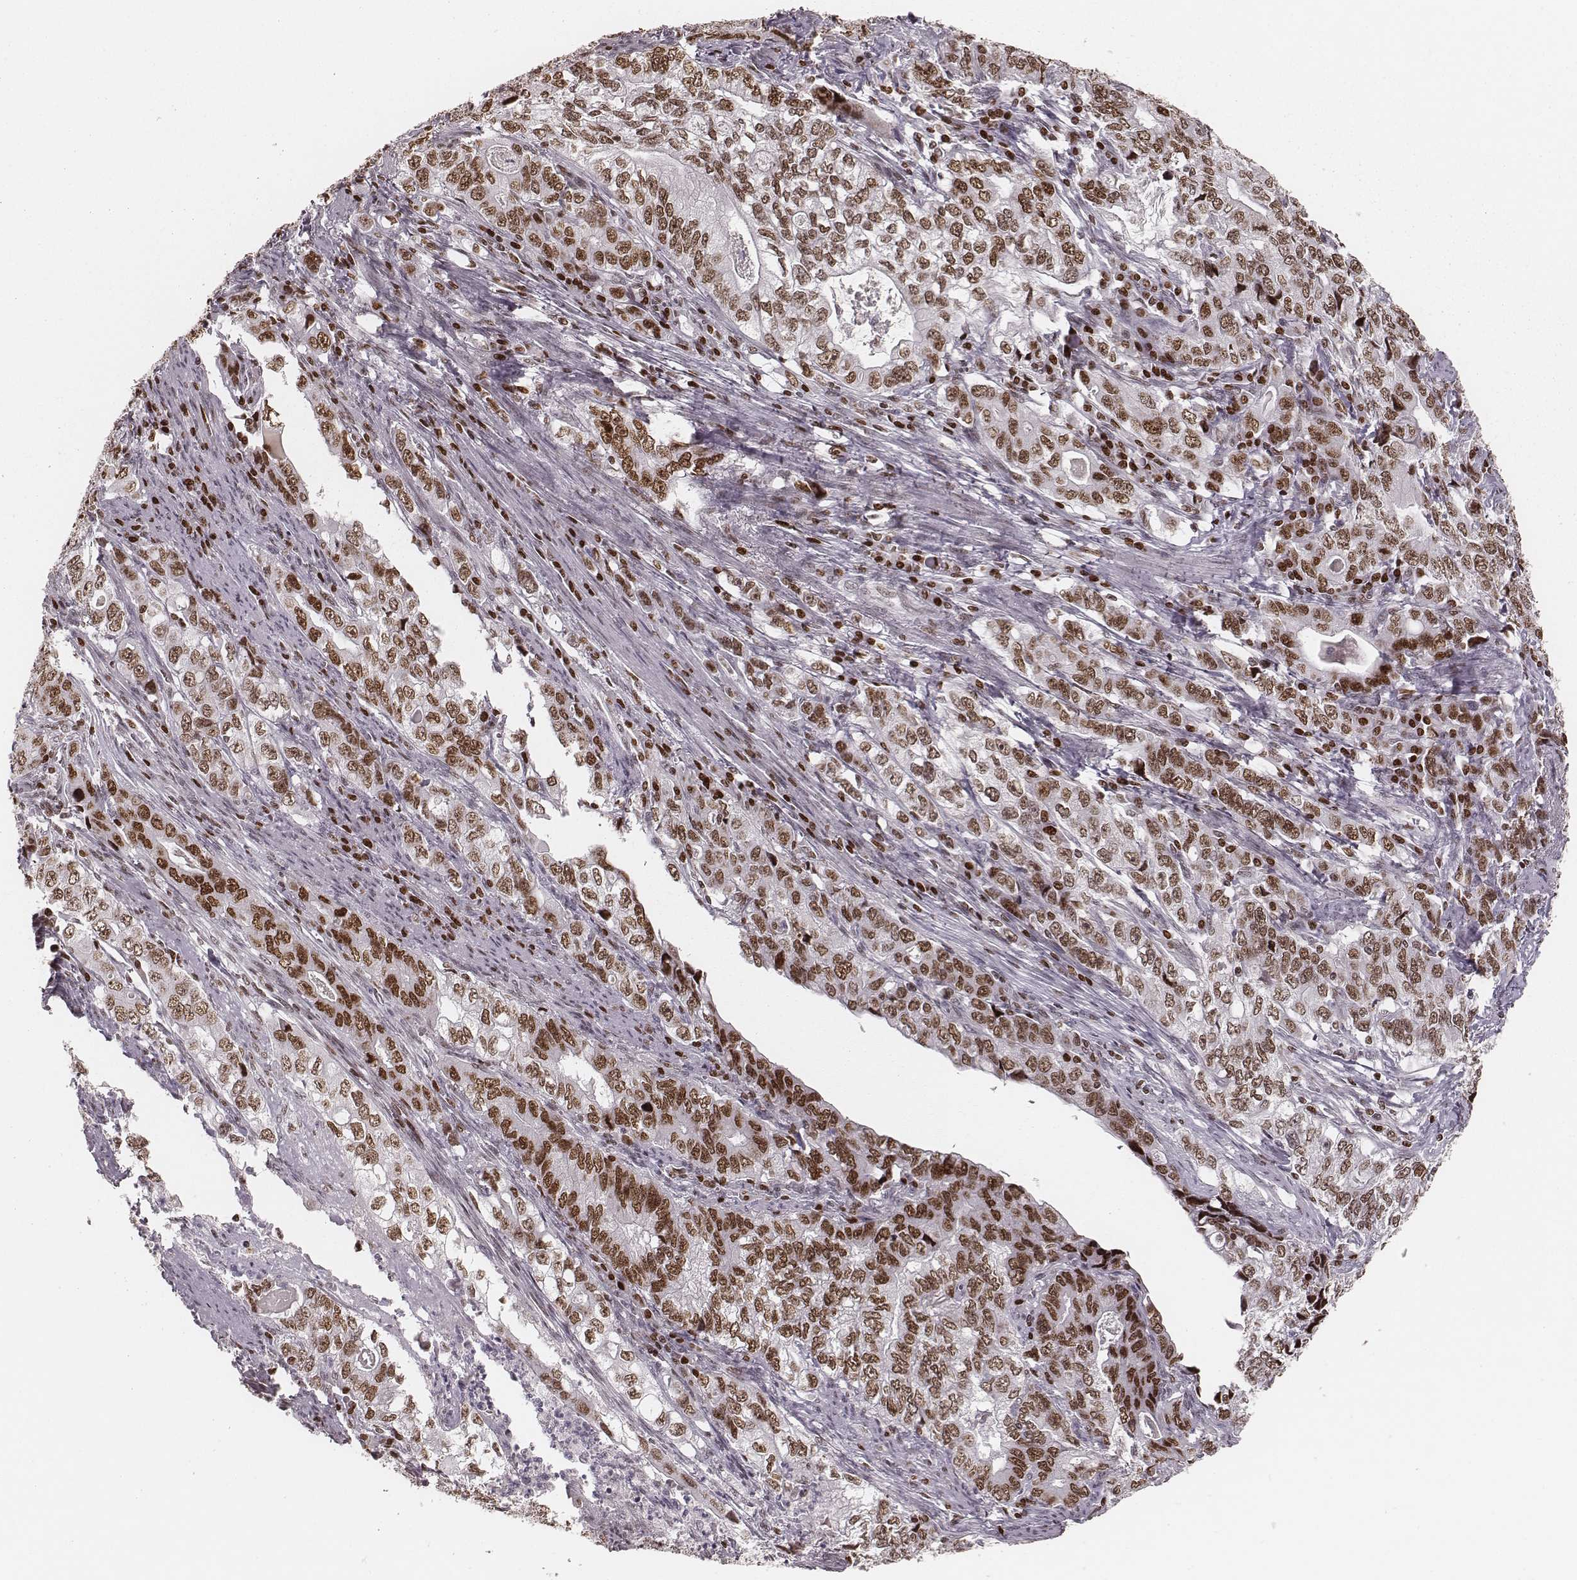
{"staining": {"intensity": "moderate", "quantity": ">75%", "location": "nuclear"}, "tissue": "stomach cancer", "cell_type": "Tumor cells", "image_type": "cancer", "snomed": [{"axis": "morphology", "description": "Adenocarcinoma, NOS"}, {"axis": "topography", "description": "Stomach, lower"}], "caption": "Stomach cancer (adenocarcinoma) was stained to show a protein in brown. There is medium levels of moderate nuclear expression in about >75% of tumor cells.", "gene": "PARP1", "patient": {"sex": "female", "age": 72}}